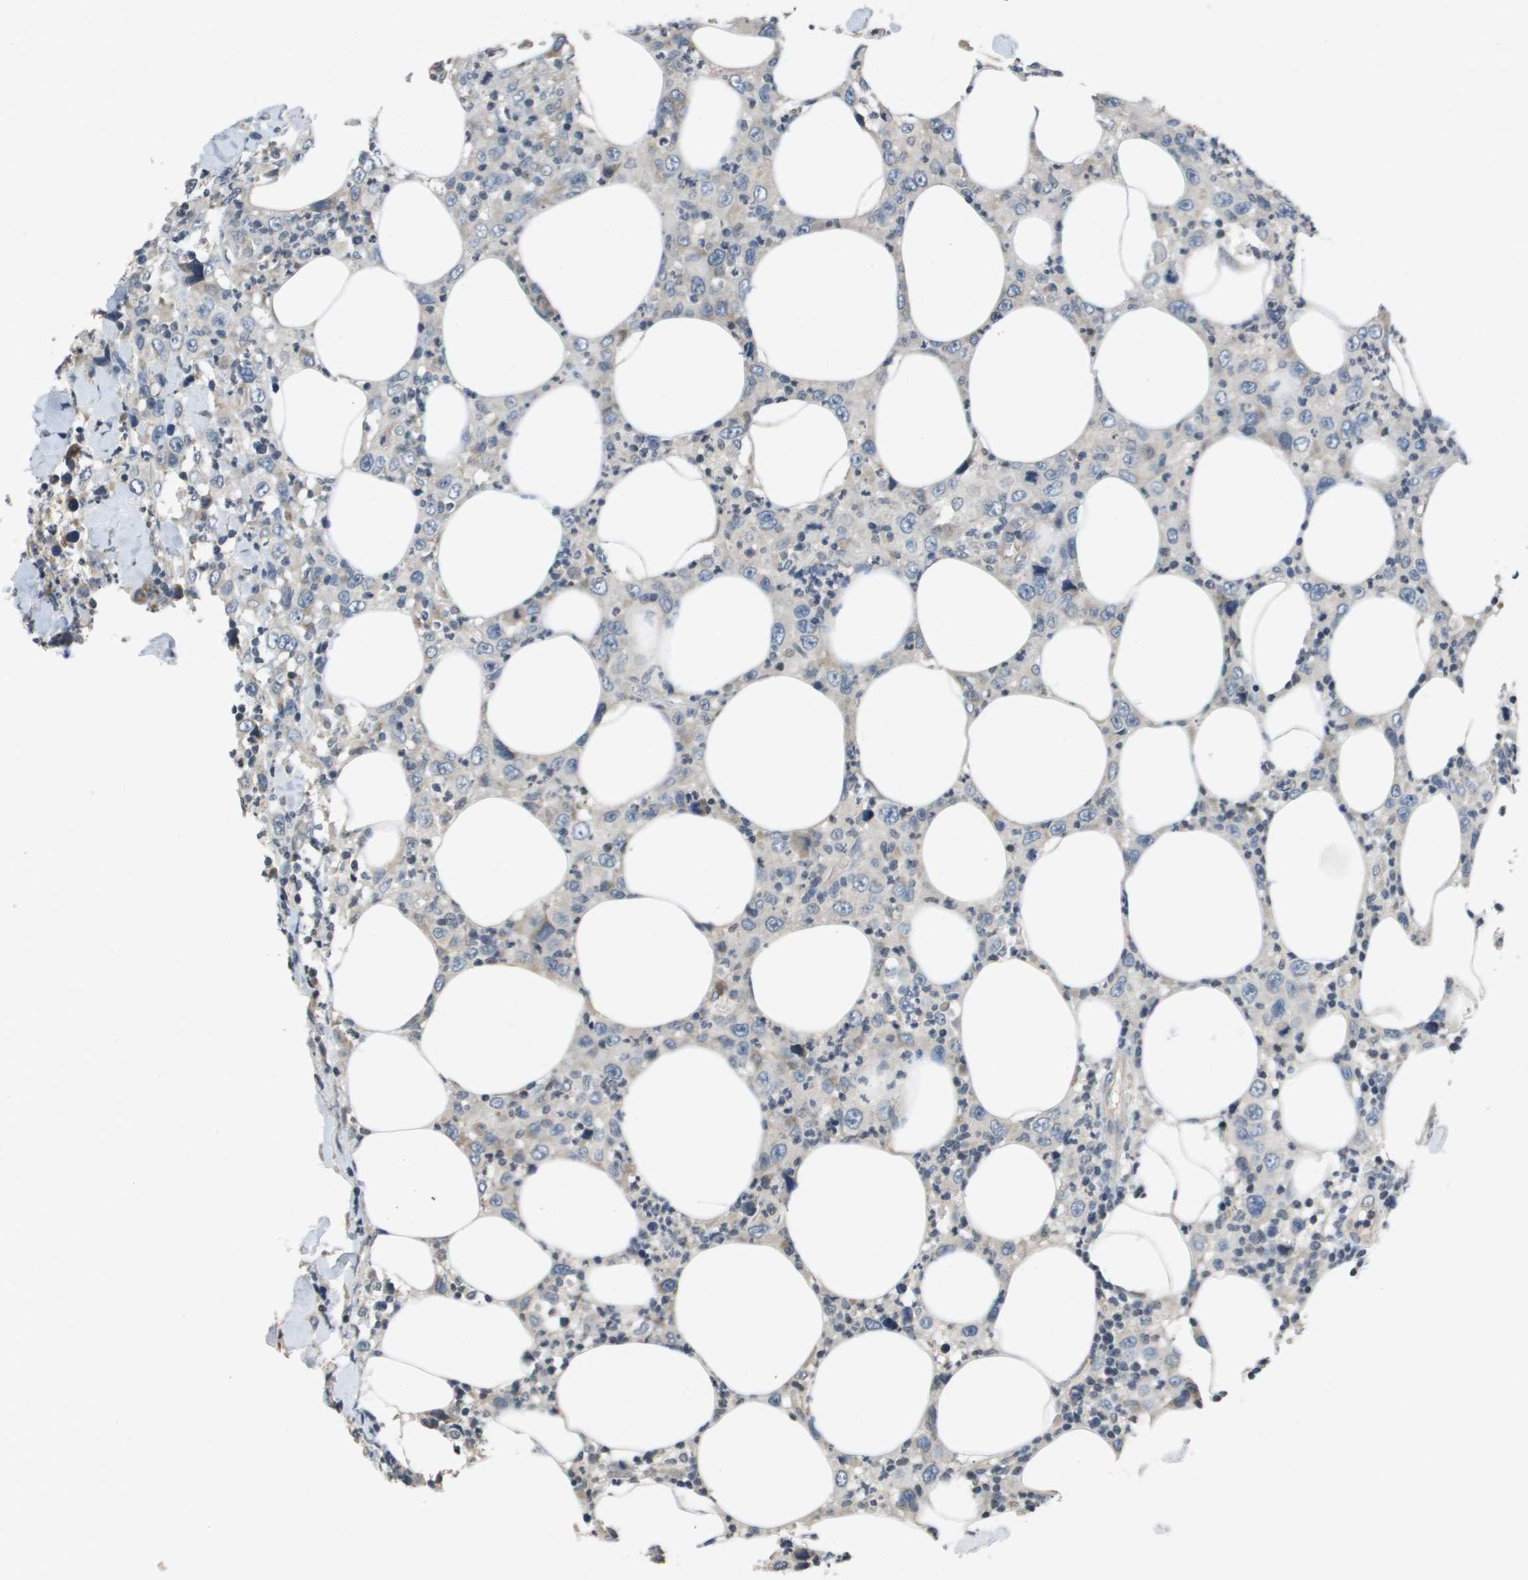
{"staining": {"intensity": "negative", "quantity": "none", "location": "none"}, "tissue": "thyroid cancer", "cell_type": "Tumor cells", "image_type": "cancer", "snomed": [{"axis": "morphology", "description": "Carcinoma, NOS"}, {"axis": "topography", "description": "Thyroid gland"}], "caption": "This is a image of immunohistochemistry (IHC) staining of carcinoma (thyroid), which shows no staining in tumor cells.", "gene": "CAPN11", "patient": {"sex": "female", "age": 77}}